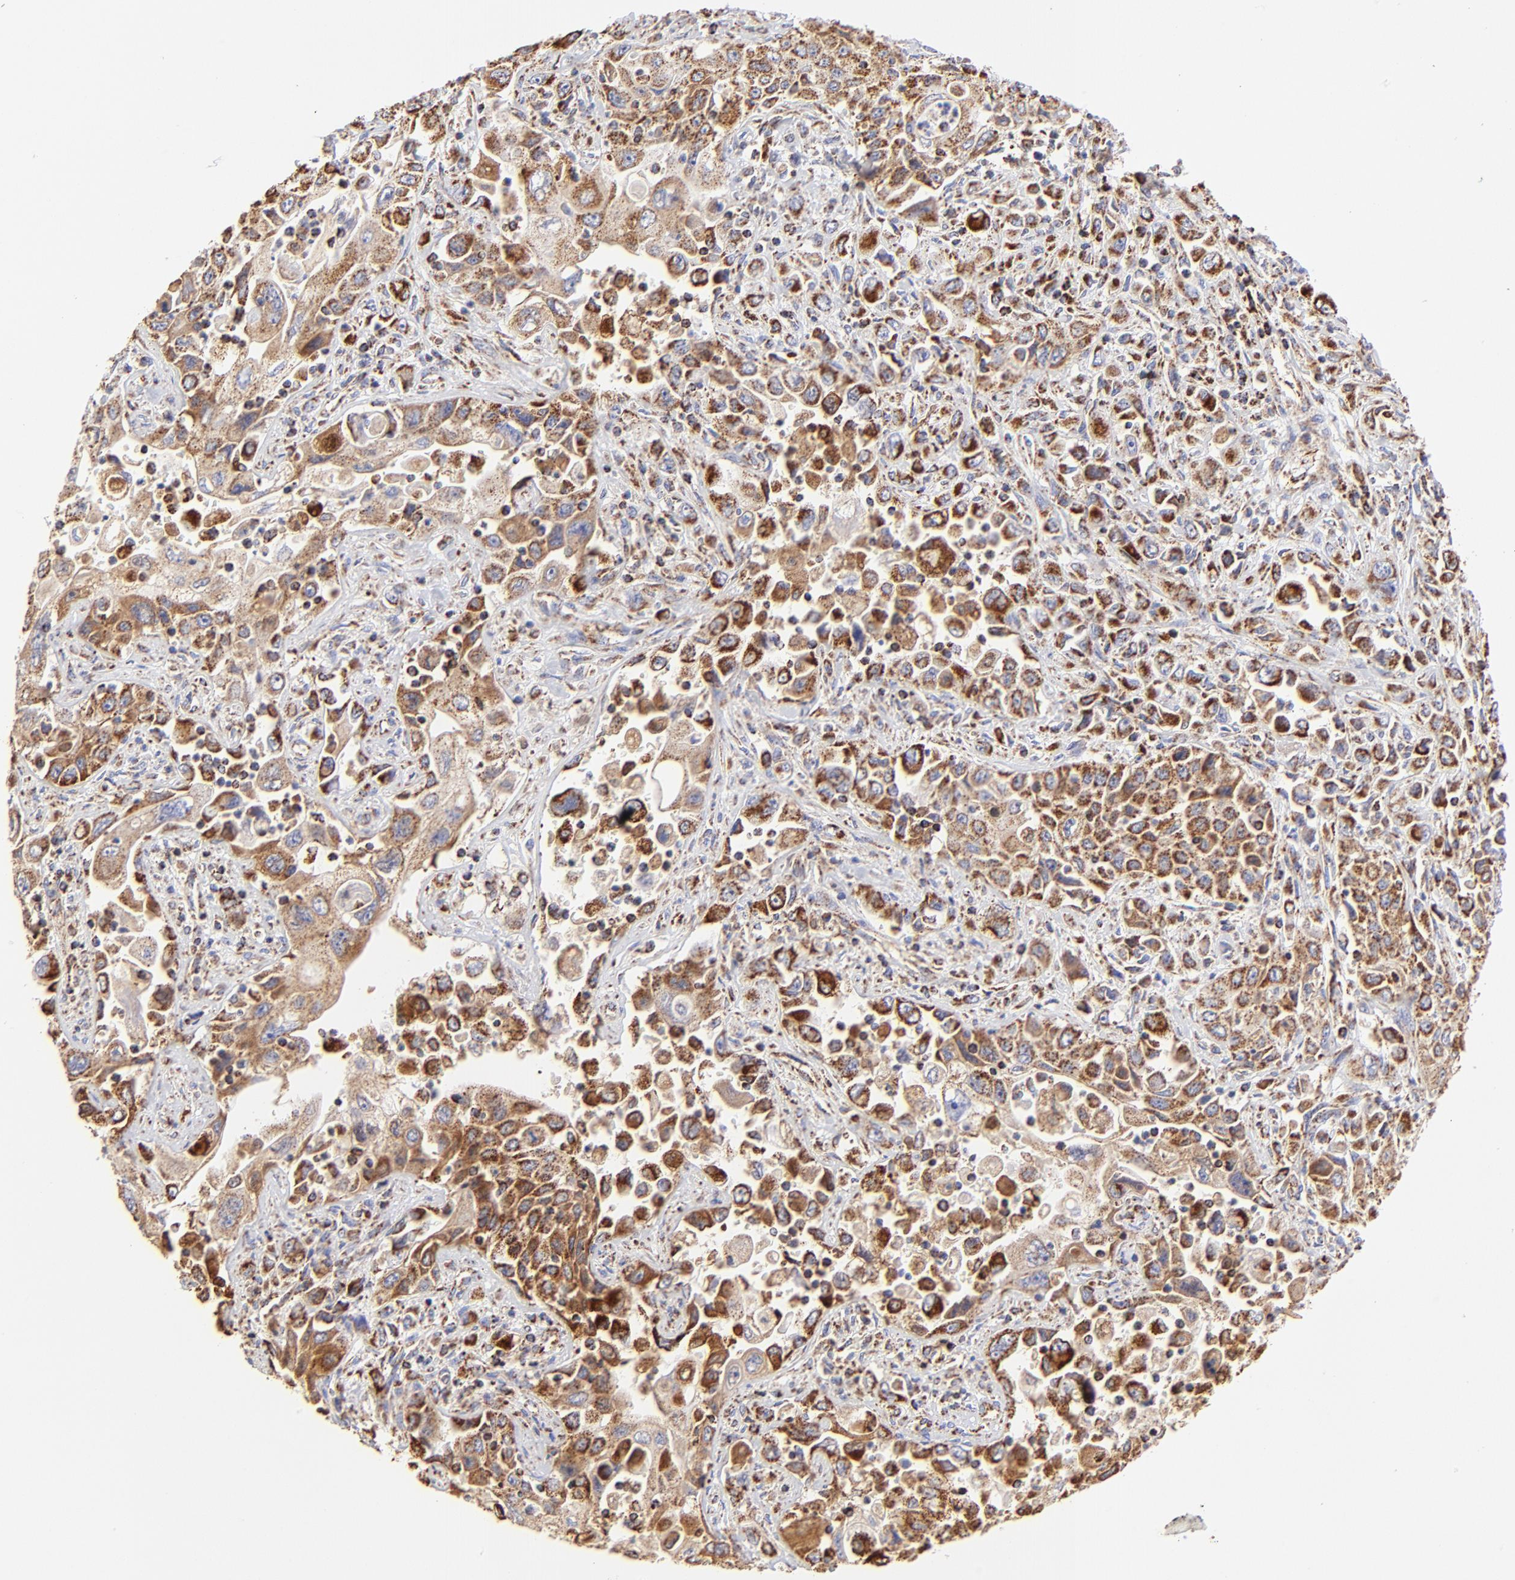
{"staining": {"intensity": "strong", "quantity": ">75%", "location": "cytoplasmic/membranous"}, "tissue": "pancreatic cancer", "cell_type": "Tumor cells", "image_type": "cancer", "snomed": [{"axis": "morphology", "description": "Adenocarcinoma, NOS"}, {"axis": "topography", "description": "Pancreas"}], "caption": "Protein staining exhibits strong cytoplasmic/membranous expression in about >75% of tumor cells in pancreatic cancer (adenocarcinoma). (IHC, brightfield microscopy, high magnification).", "gene": "ECH1", "patient": {"sex": "male", "age": 70}}